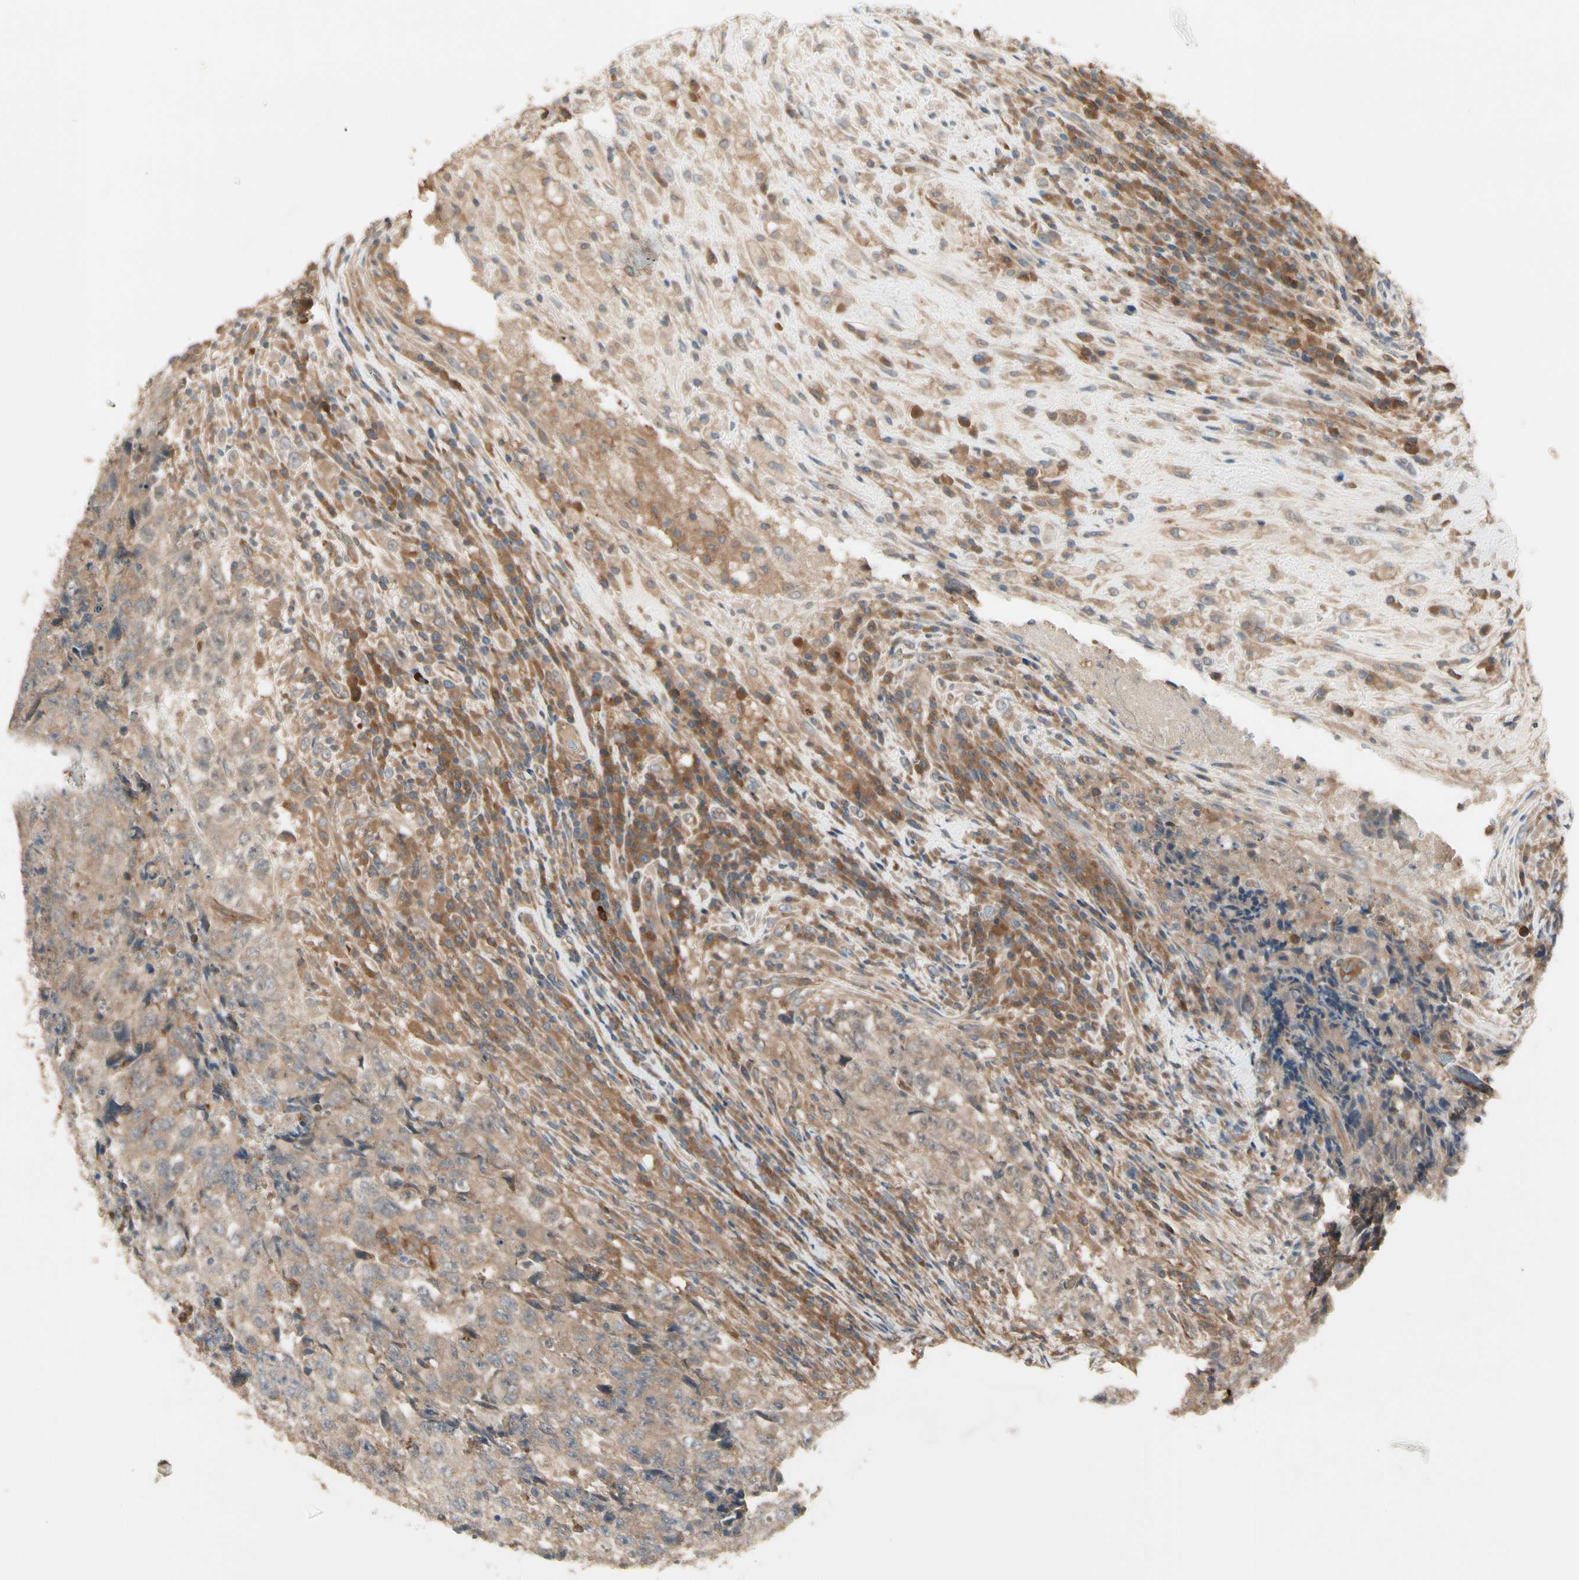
{"staining": {"intensity": "moderate", "quantity": ">75%", "location": "cytoplasmic/membranous"}, "tissue": "testis cancer", "cell_type": "Tumor cells", "image_type": "cancer", "snomed": [{"axis": "morphology", "description": "Necrosis, NOS"}, {"axis": "morphology", "description": "Carcinoma, Embryonal, NOS"}, {"axis": "topography", "description": "Testis"}], "caption": "High-power microscopy captured an immunohistochemistry (IHC) histopathology image of embryonal carcinoma (testis), revealing moderate cytoplasmic/membranous staining in about >75% of tumor cells. (DAB IHC, brown staining for protein, blue staining for nuclei).", "gene": "F2R", "patient": {"sex": "male", "age": 19}}